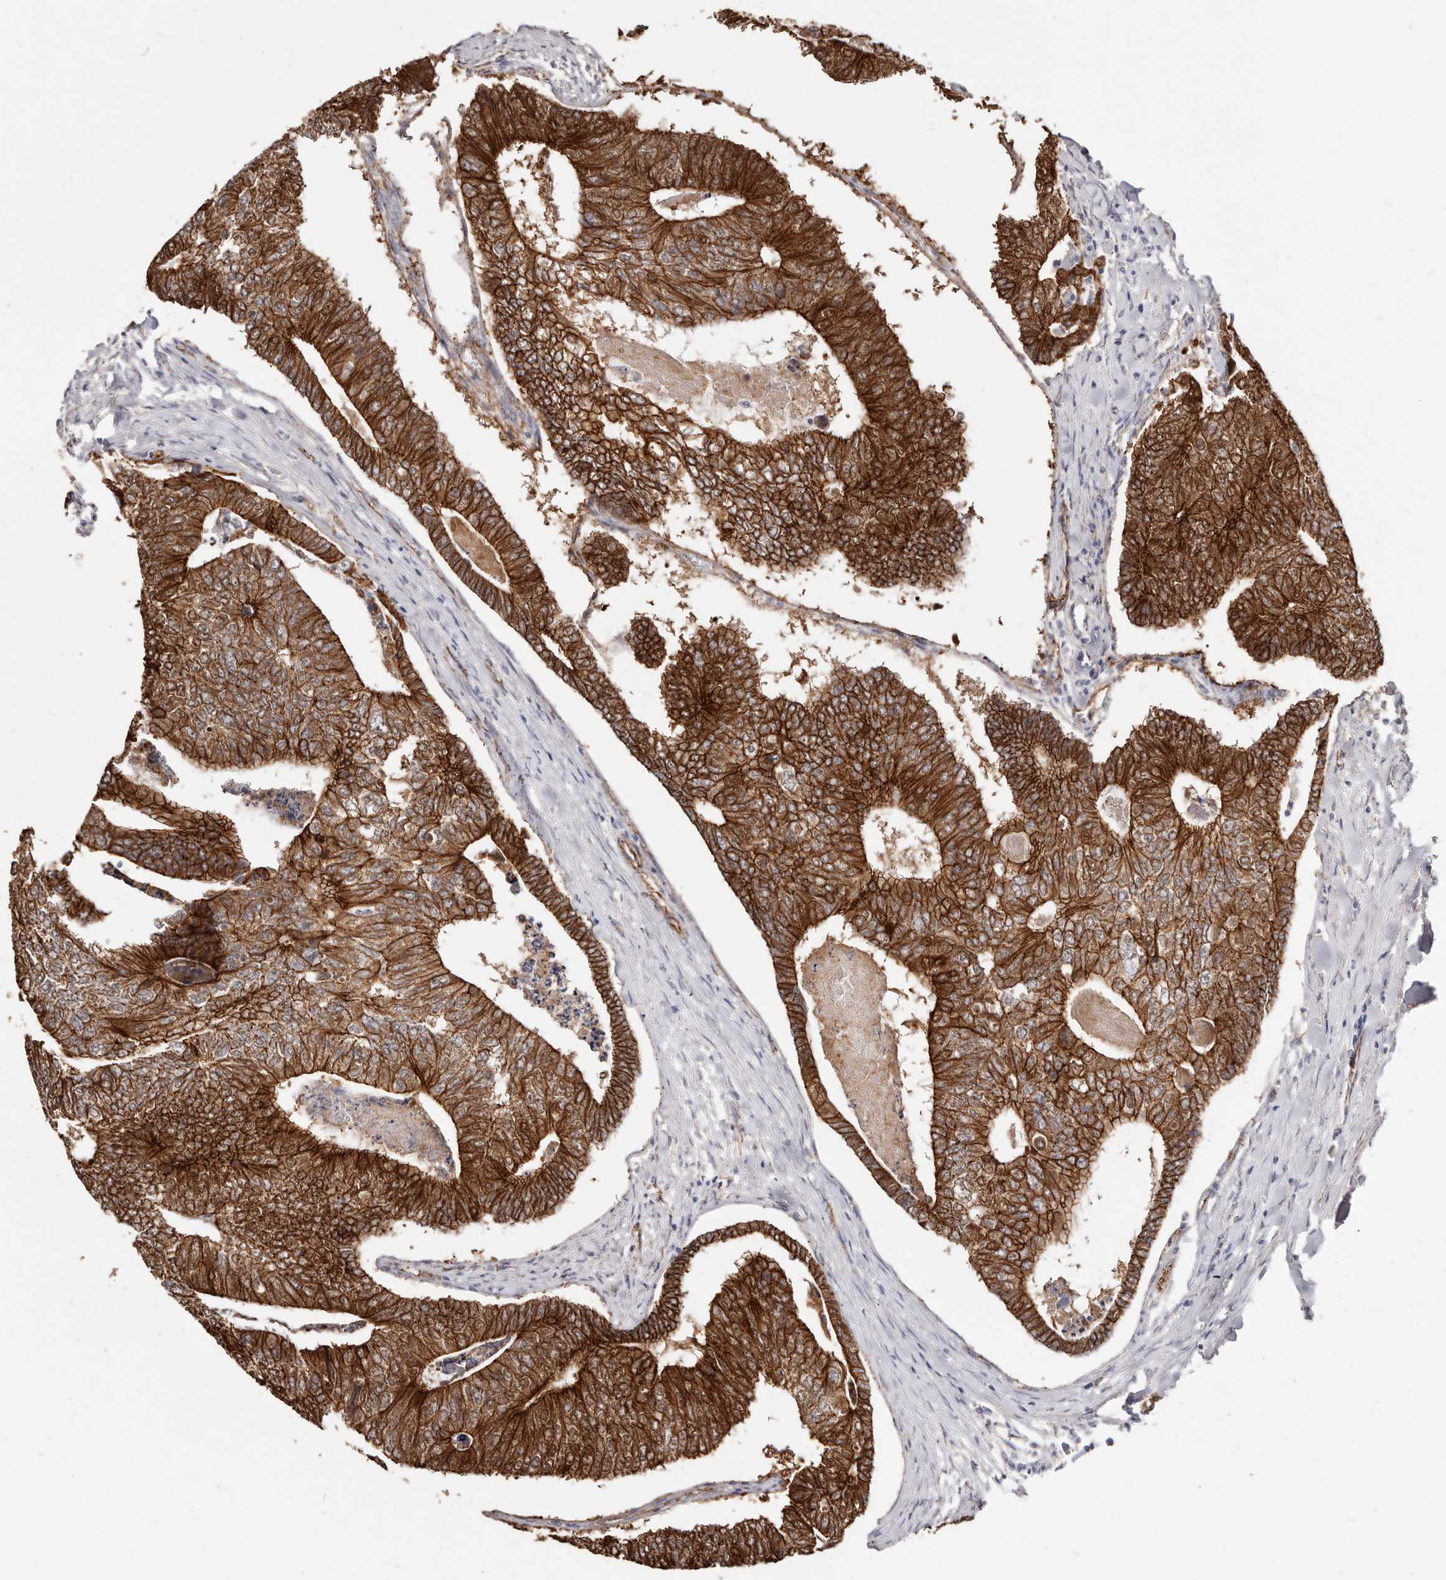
{"staining": {"intensity": "strong", "quantity": ">75%", "location": "cytoplasmic/membranous"}, "tissue": "colorectal cancer", "cell_type": "Tumor cells", "image_type": "cancer", "snomed": [{"axis": "morphology", "description": "Adenocarcinoma, NOS"}, {"axis": "topography", "description": "Colon"}], "caption": "Human adenocarcinoma (colorectal) stained with a brown dye displays strong cytoplasmic/membranous positive positivity in about >75% of tumor cells.", "gene": "CTNNB1", "patient": {"sex": "female", "age": 67}}